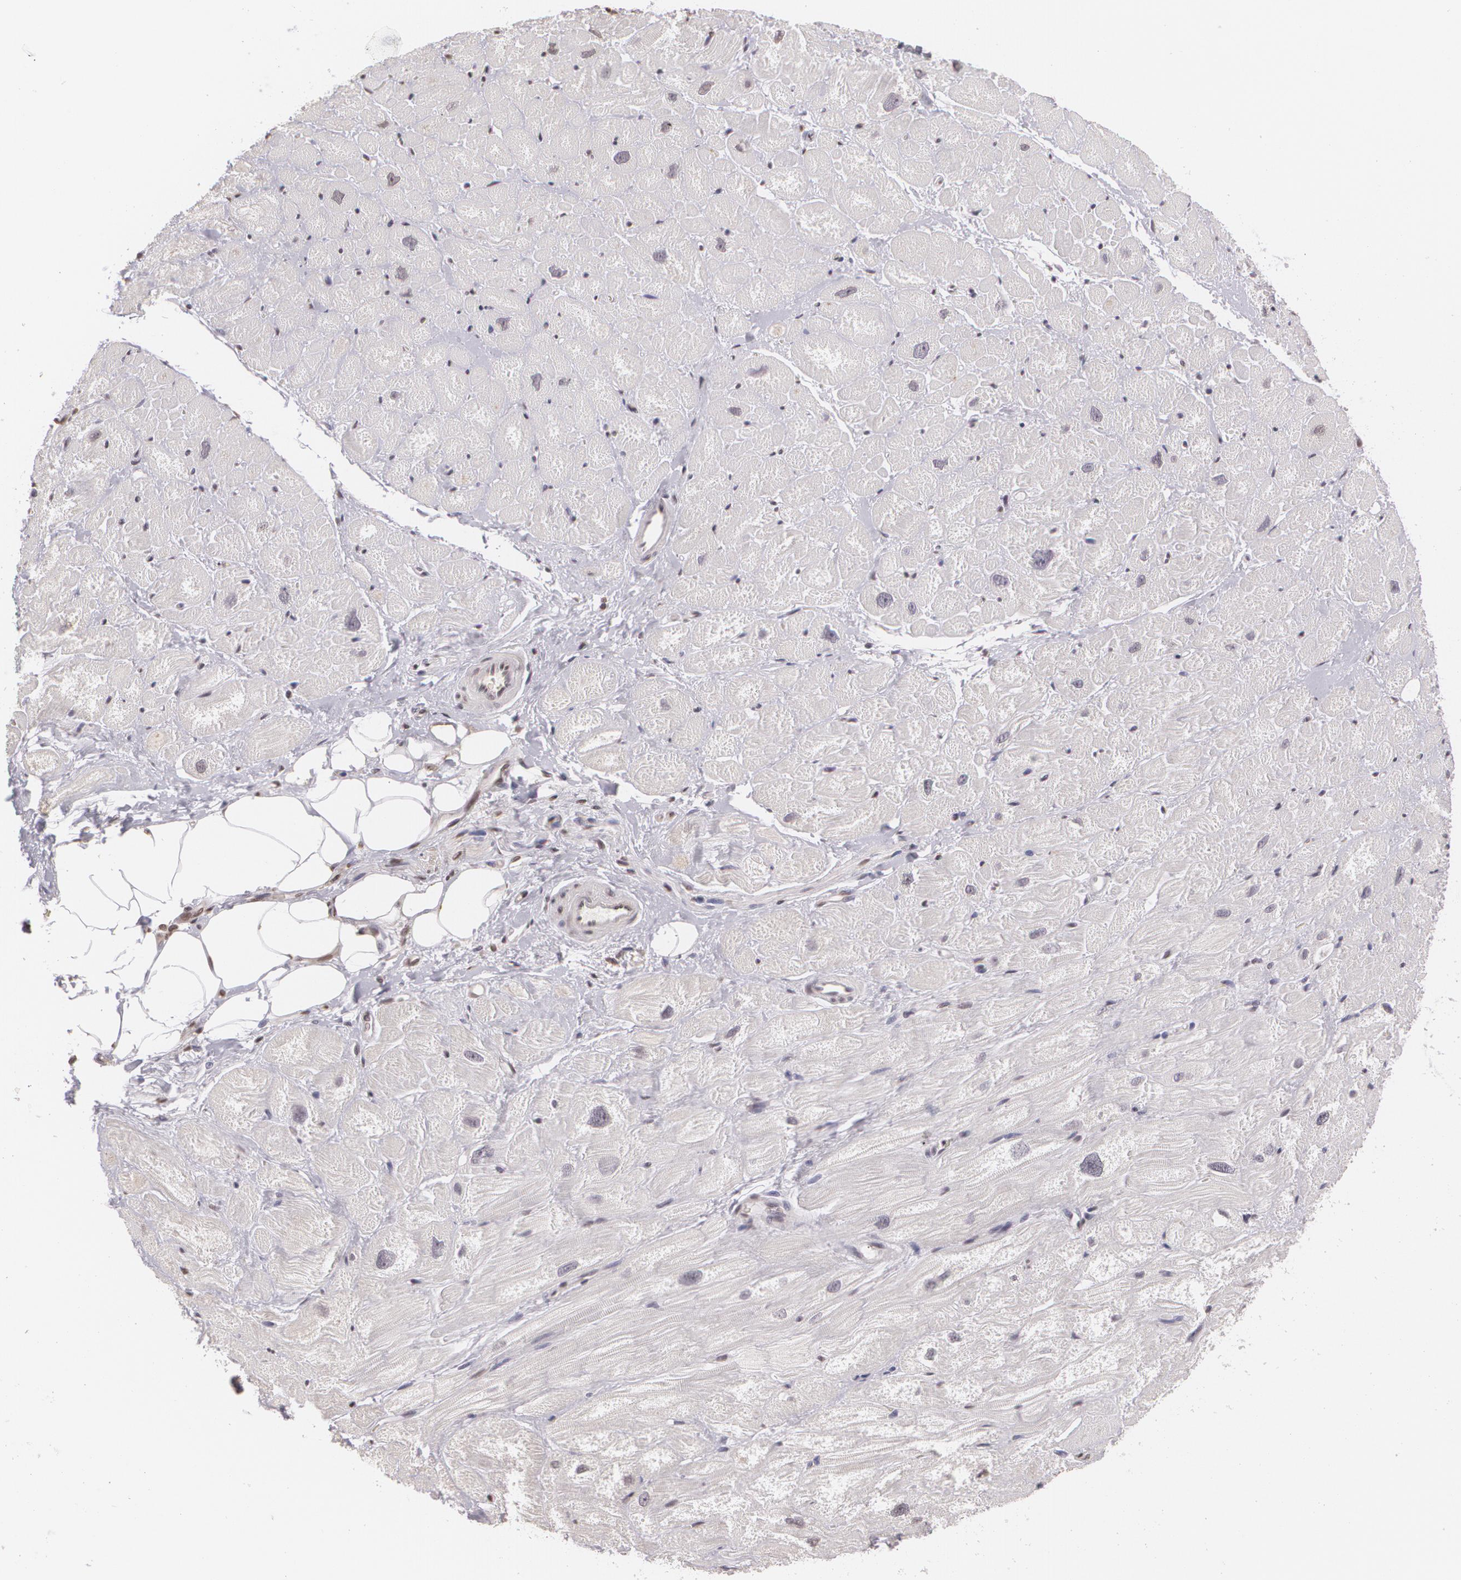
{"staining": {"intensity": "negative", "quantity": "none", "location": "none"}, "tissue": "heart muscle", "cell_type": "Cardiomyocytes", "image_type": "normal", "snomed": [{"axis": "morphology", "description": "Normal tissue, NOS"}, {"axis": "topography", "description": "Heart"}], "caption": "Immunohistochemical staining of unremarkable human heart muscle displays no significant positivity in cardiomyocytes.", "gene": "MUC1", "patient": {"sex": "male", "age": 49}}